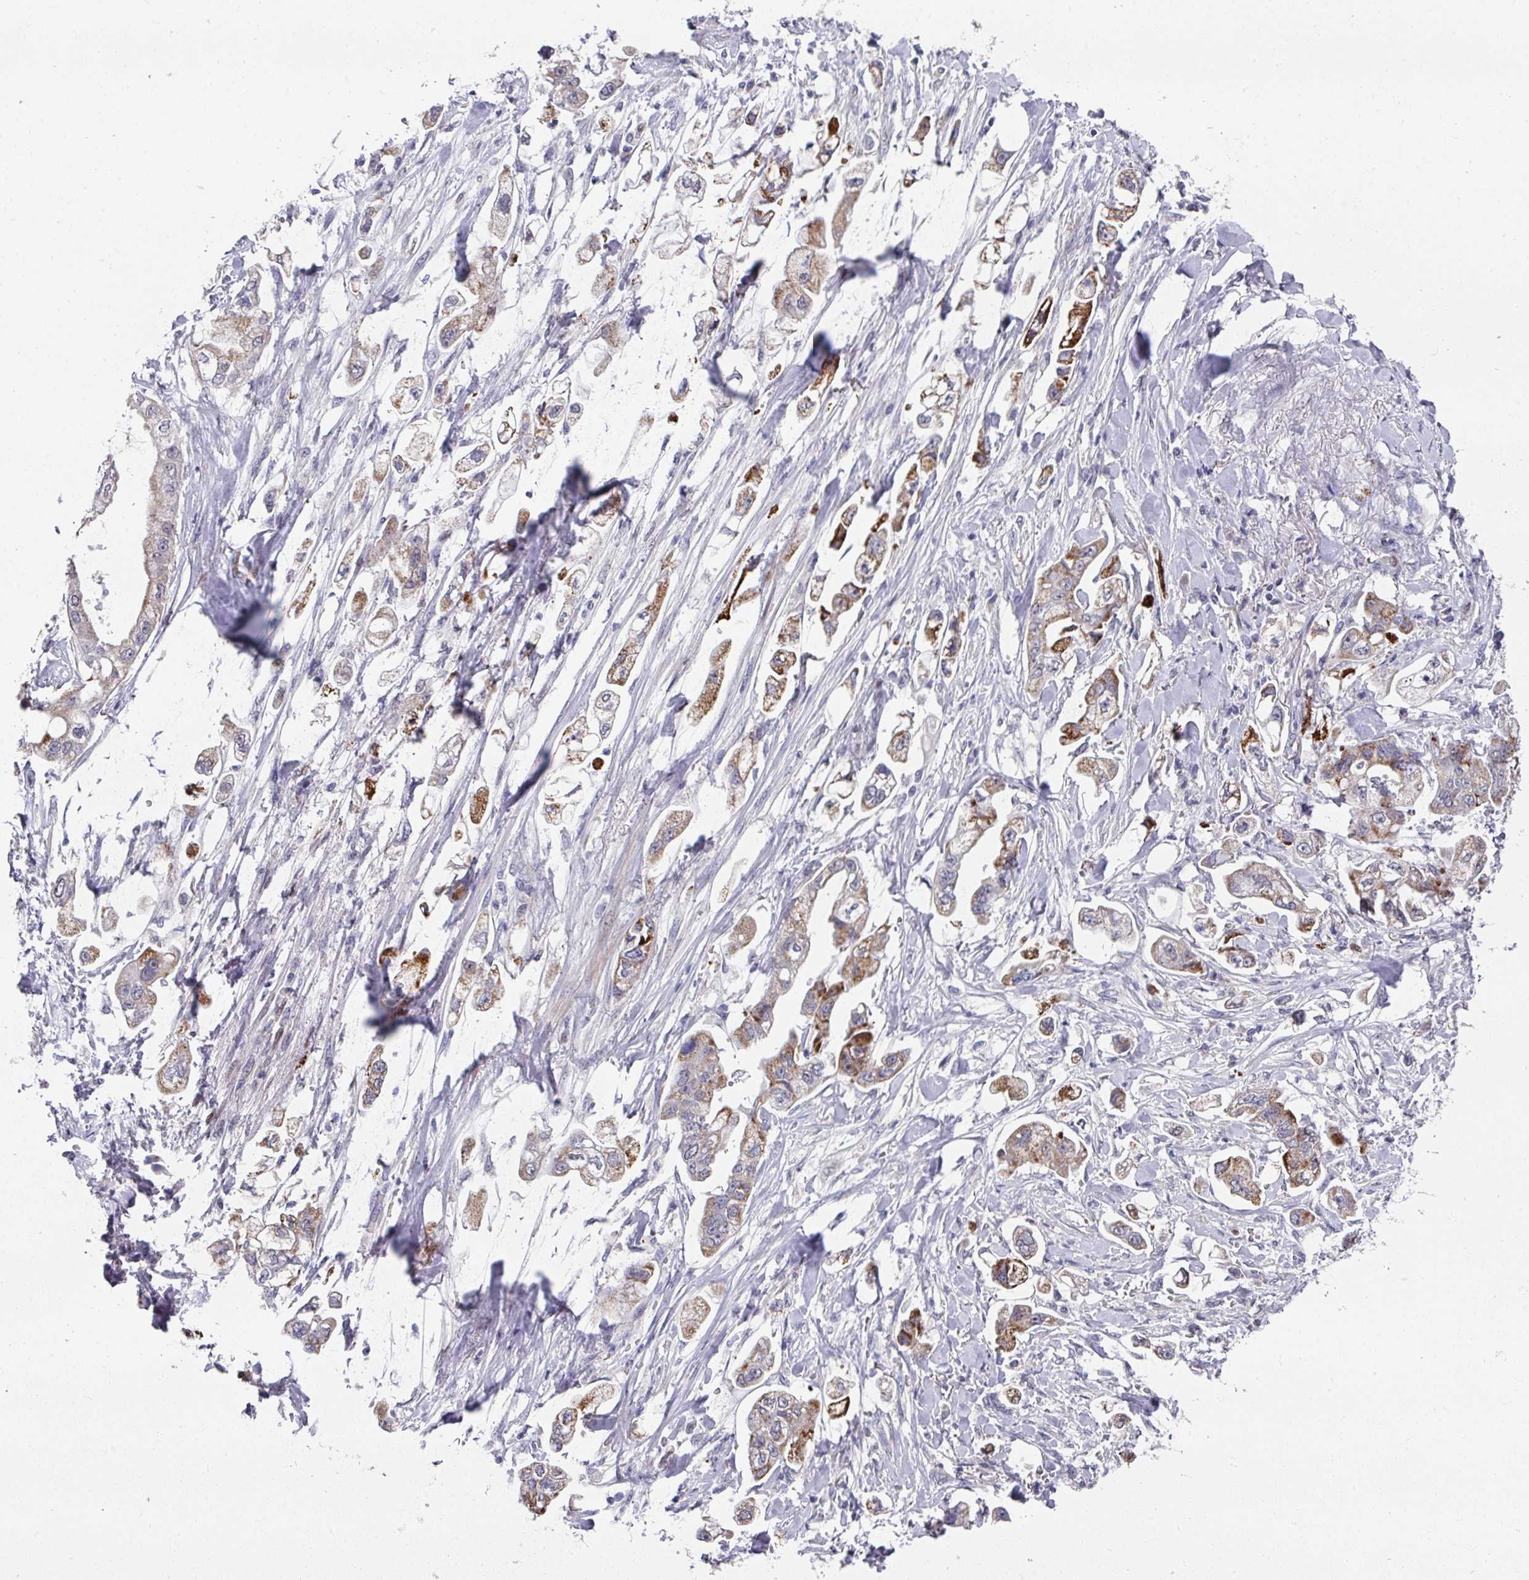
{"staining": {"intensity": "strong", "quantity": "25%-75%", "location": "cytoplasmic/membranous"}, "tissue": "stomach cancer", "cell_type": "Tumor cells", "image_type": "cancer", "snomed": [{"axis": "morphology", "description": "Adenocarcinoma, NOS"}, {"axis": "topography", "description": "Stomach"}], "caption": "High-magnification brightfield microscopy of stomach adenocarcinoma stained with DAB (brown) and counterstained with hematoxylin (blue). tumor cells exhibit strong cytoplasmic/membranous positivity is identified in approximately25%-75% of cells. Using DAB (brown) and hematoxylin (blue) stains, captured at high magnification using brightfield microscopy.", "gene": "CBX7", "patient": {"sex": "male", "age": 62}}